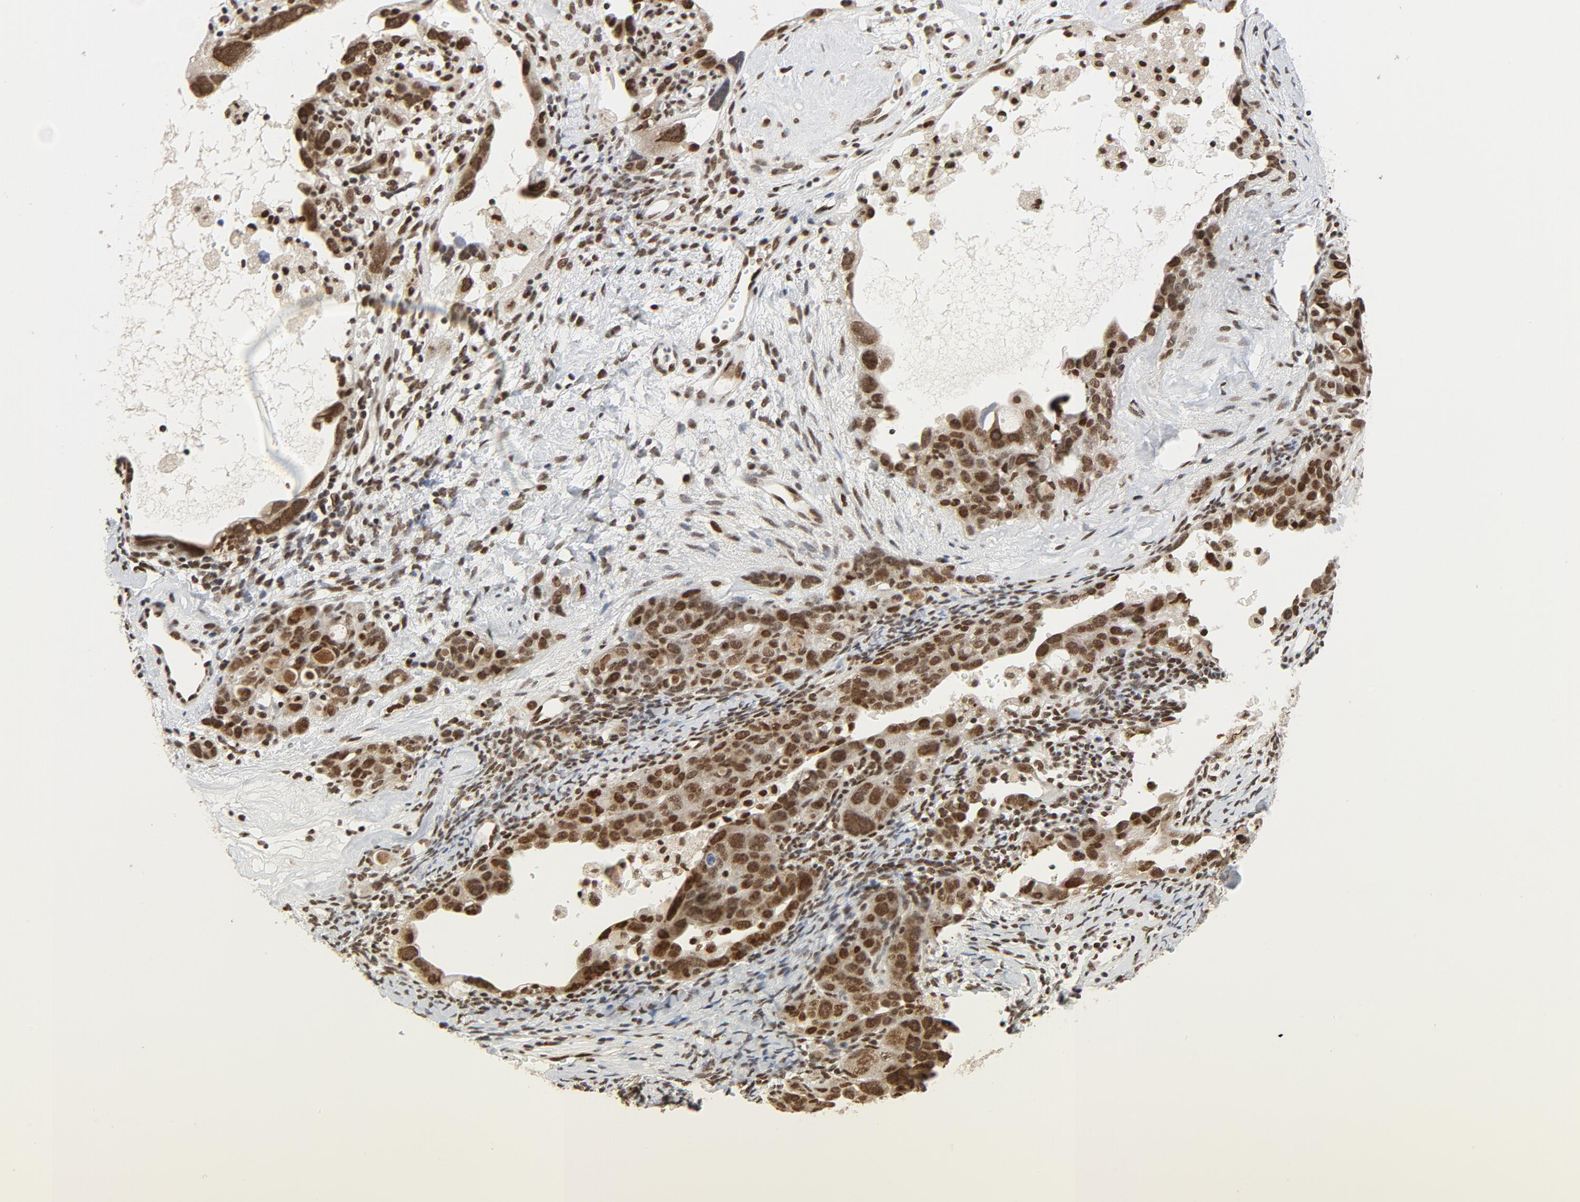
{"staining": {"intensity": "moderate", "quantity": ">75%", "location": "nuclear"}, "tissue": "ovarian cancer", "cell_type": "Tumor cells", "image_type": "cancer", "snomed": [{"axis": "morphology", "description": "Cystadenocarcinoma, serous, NOS"}, {"axis": "topography", "description": "Ovary"}], "caption": "Moderate nuclear expression for a protein is seen in approximately >75% of tumor cells of ovarian cancer using immunohistochemistry (IHC).", "gene": "ERCC1", "patient": {"sex": "female", "age": 66}}